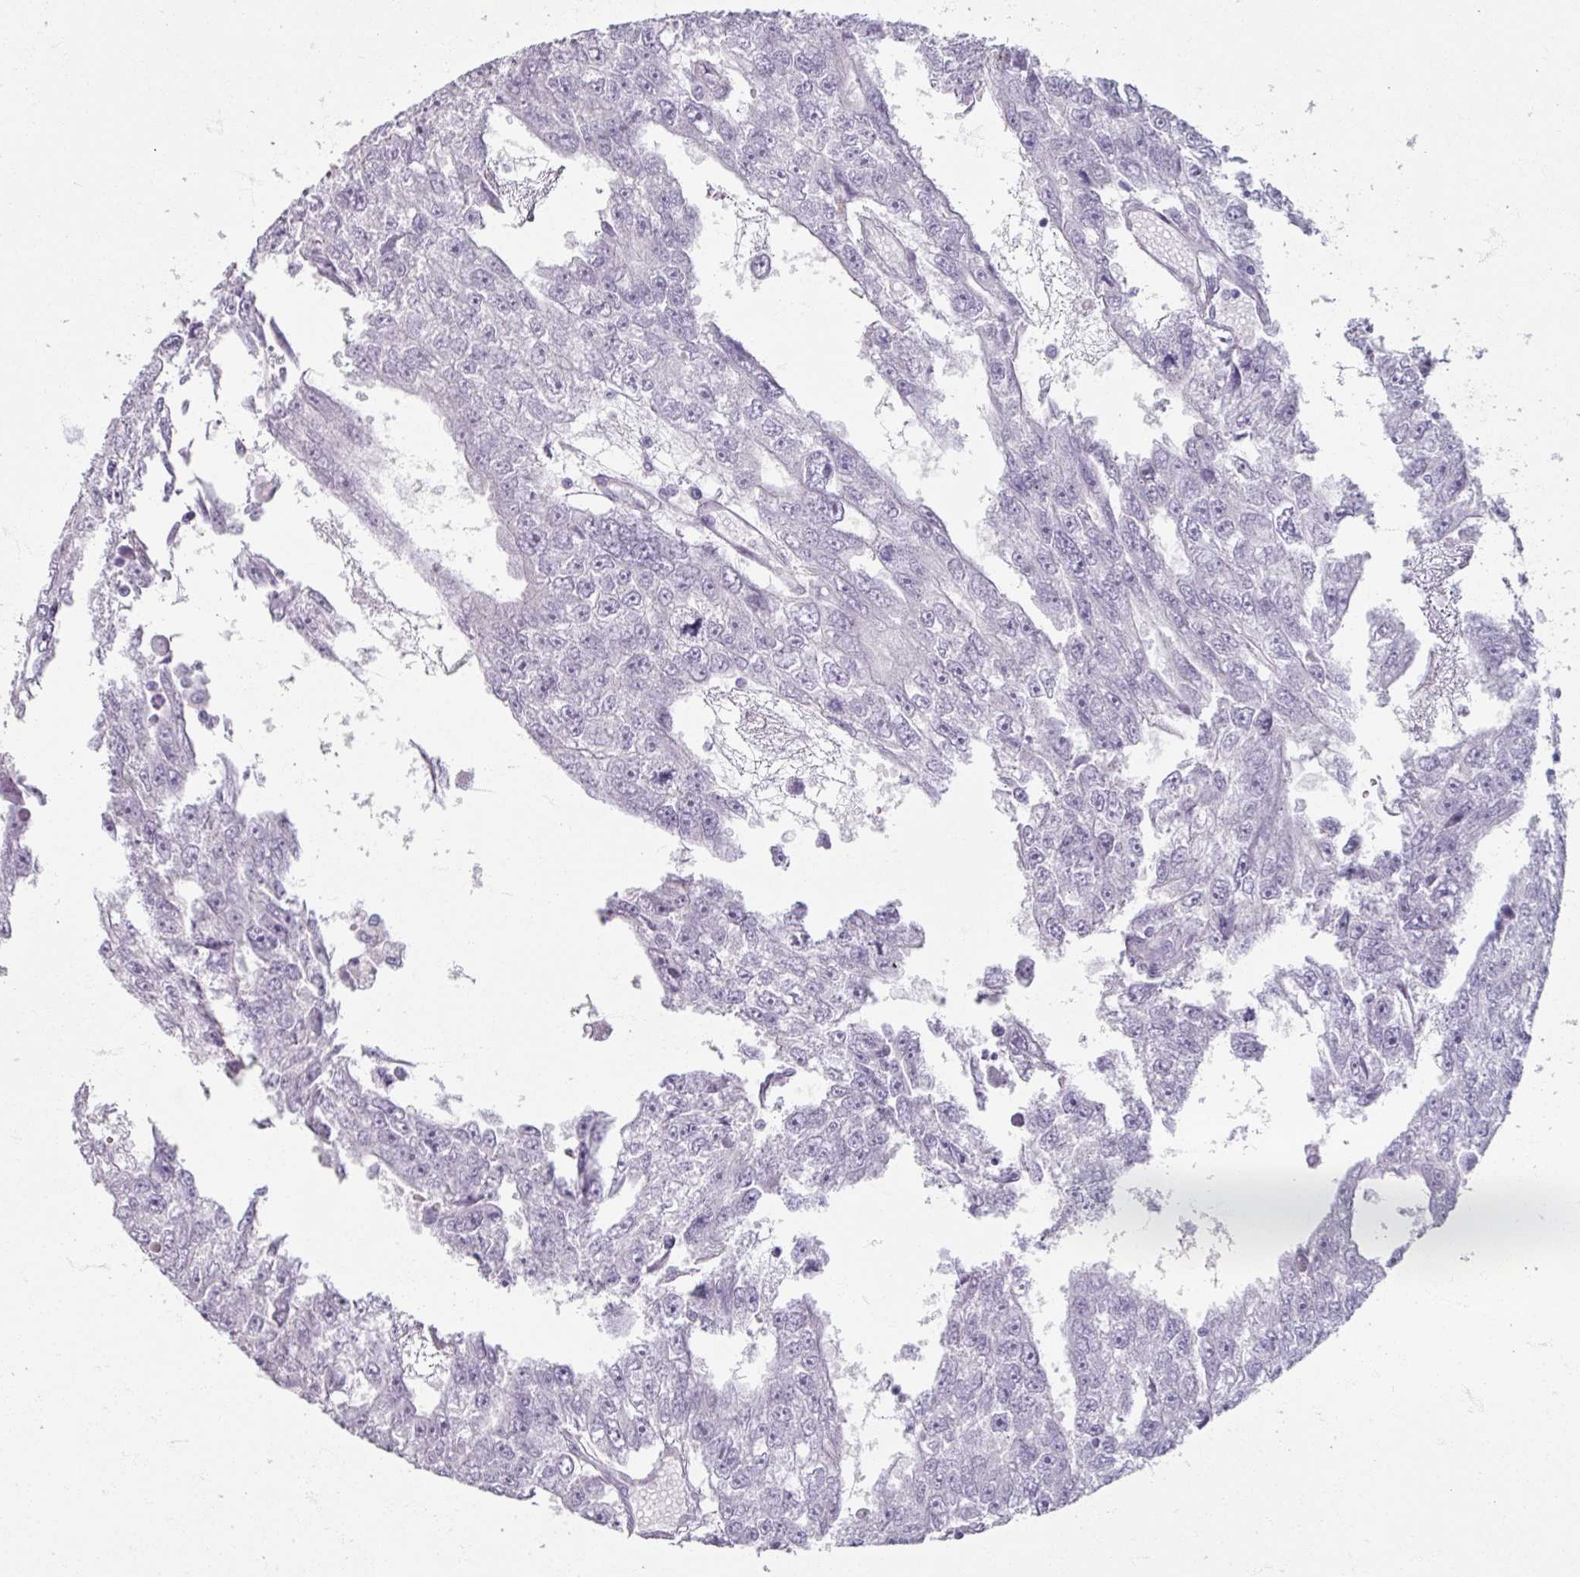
{"staining": {"intensity": "negative", "quantity": "none", "location": "none"}, "tissue": "testis cancer", "cell_type": "Tumor cells", "image_type": "cancer", "snomed": [{"axis": "morphology", "description": "Carcinoma, Embryonal, NOS"}, {"axis": "topography", "description": "Testis"}], "caption": "Immunohistochemical staining of human testis embryonal carcinoma displays no significant expression in tumor cells.", "gene": "TG", "patient": {"sex": "male", "age": 20}}